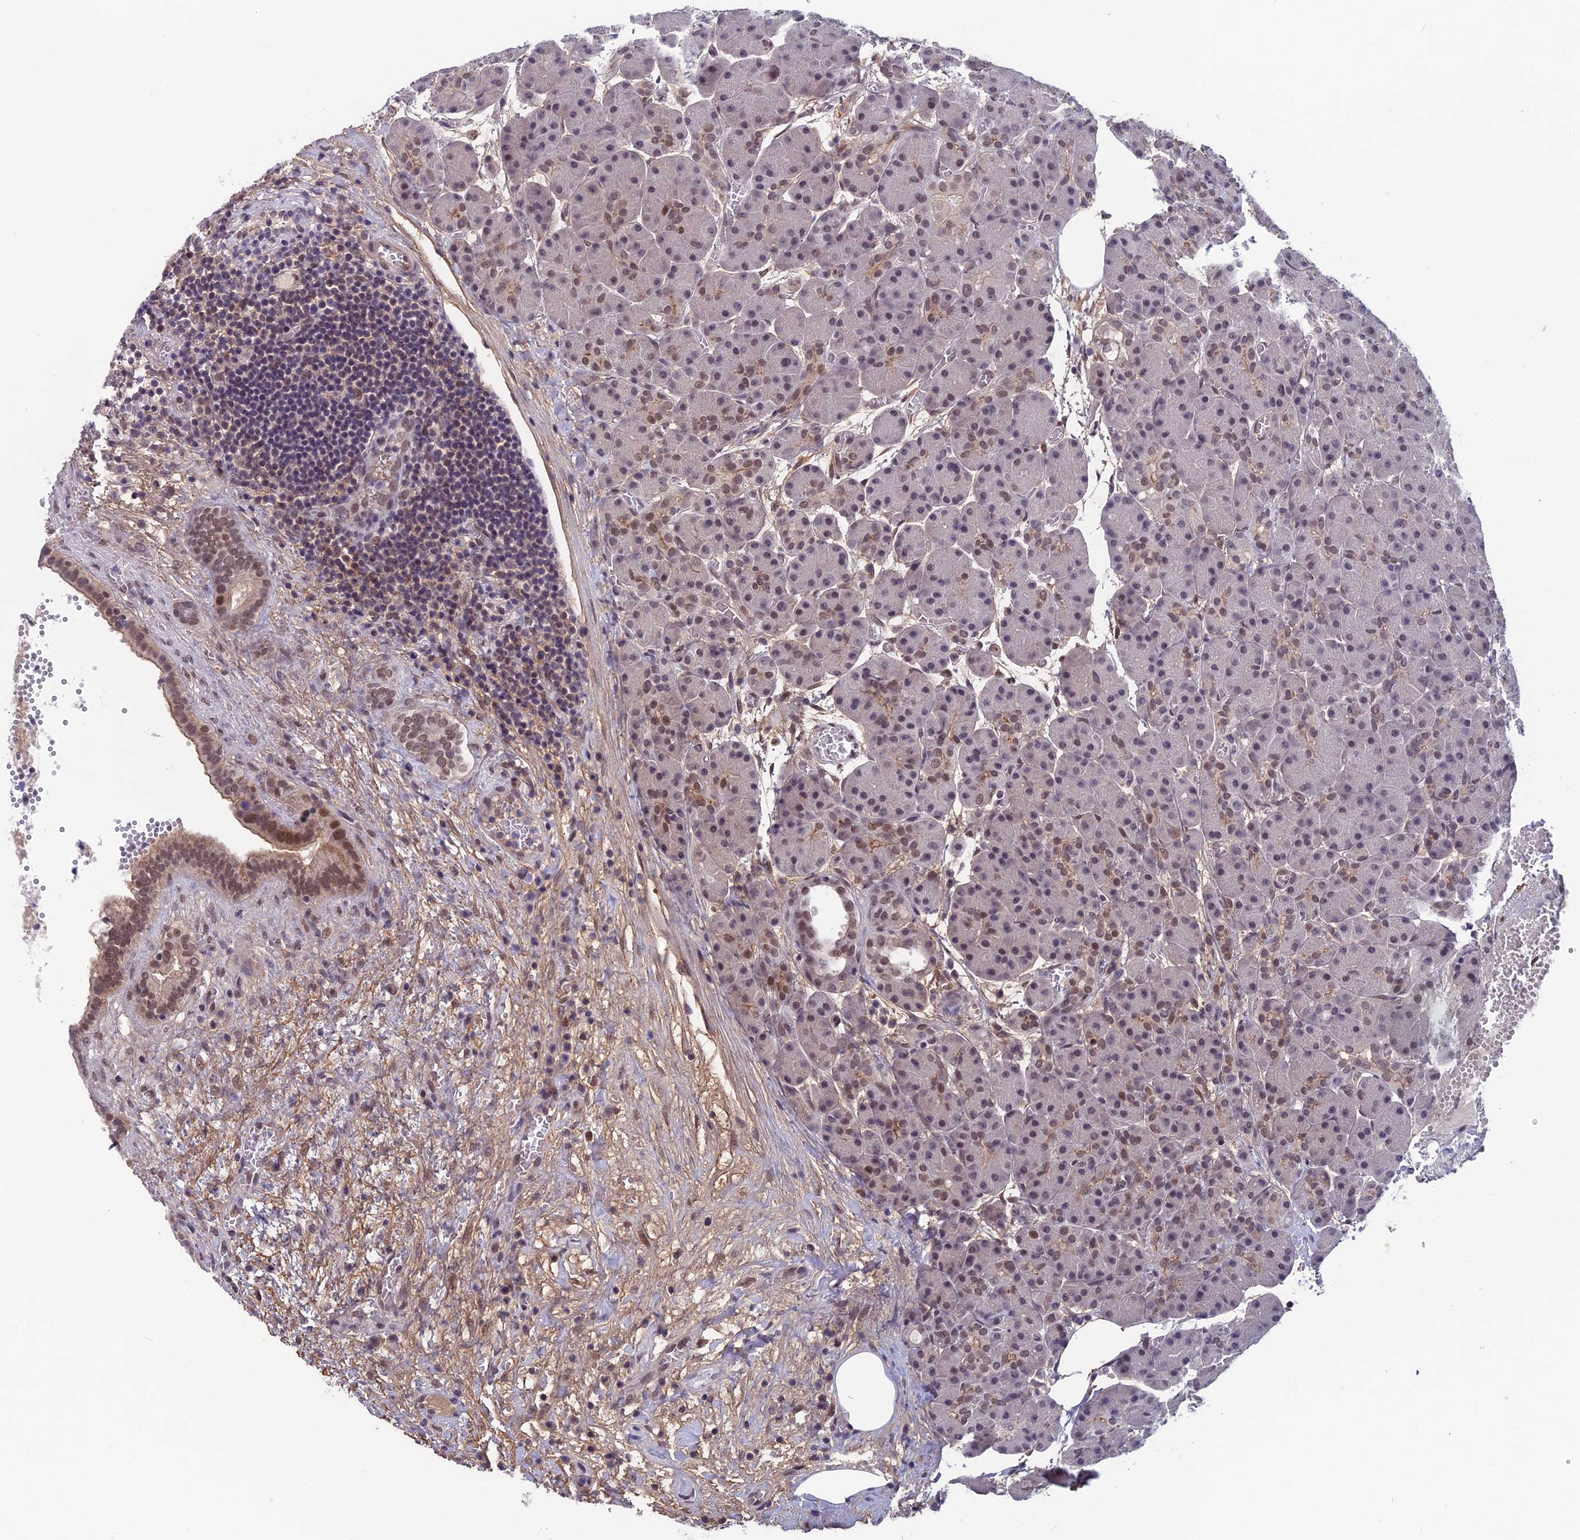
{"staining": {"intensity": "moderate", "quantity": "<25%", "location": "nuclear"}, "tissue": "pancreas", "cell_type": "Exocrine glandular cells", "image_type": "normal", "snomed": [{"axis": "morphology", "description": "Normal tissue, NOS"}, {"axis": "topography", "description": "Pancreas"}], "caption": "Immunohistochemical staining of unremarkable pancreas shows <25% levels of moderate nuclear protein staining in about <25% of exocrine glandular cells. (Brightfield microscopy of DAB IHC at high magnification).", "gene": "FKBPL", "patient": {"sex": "male", "age": 63}}